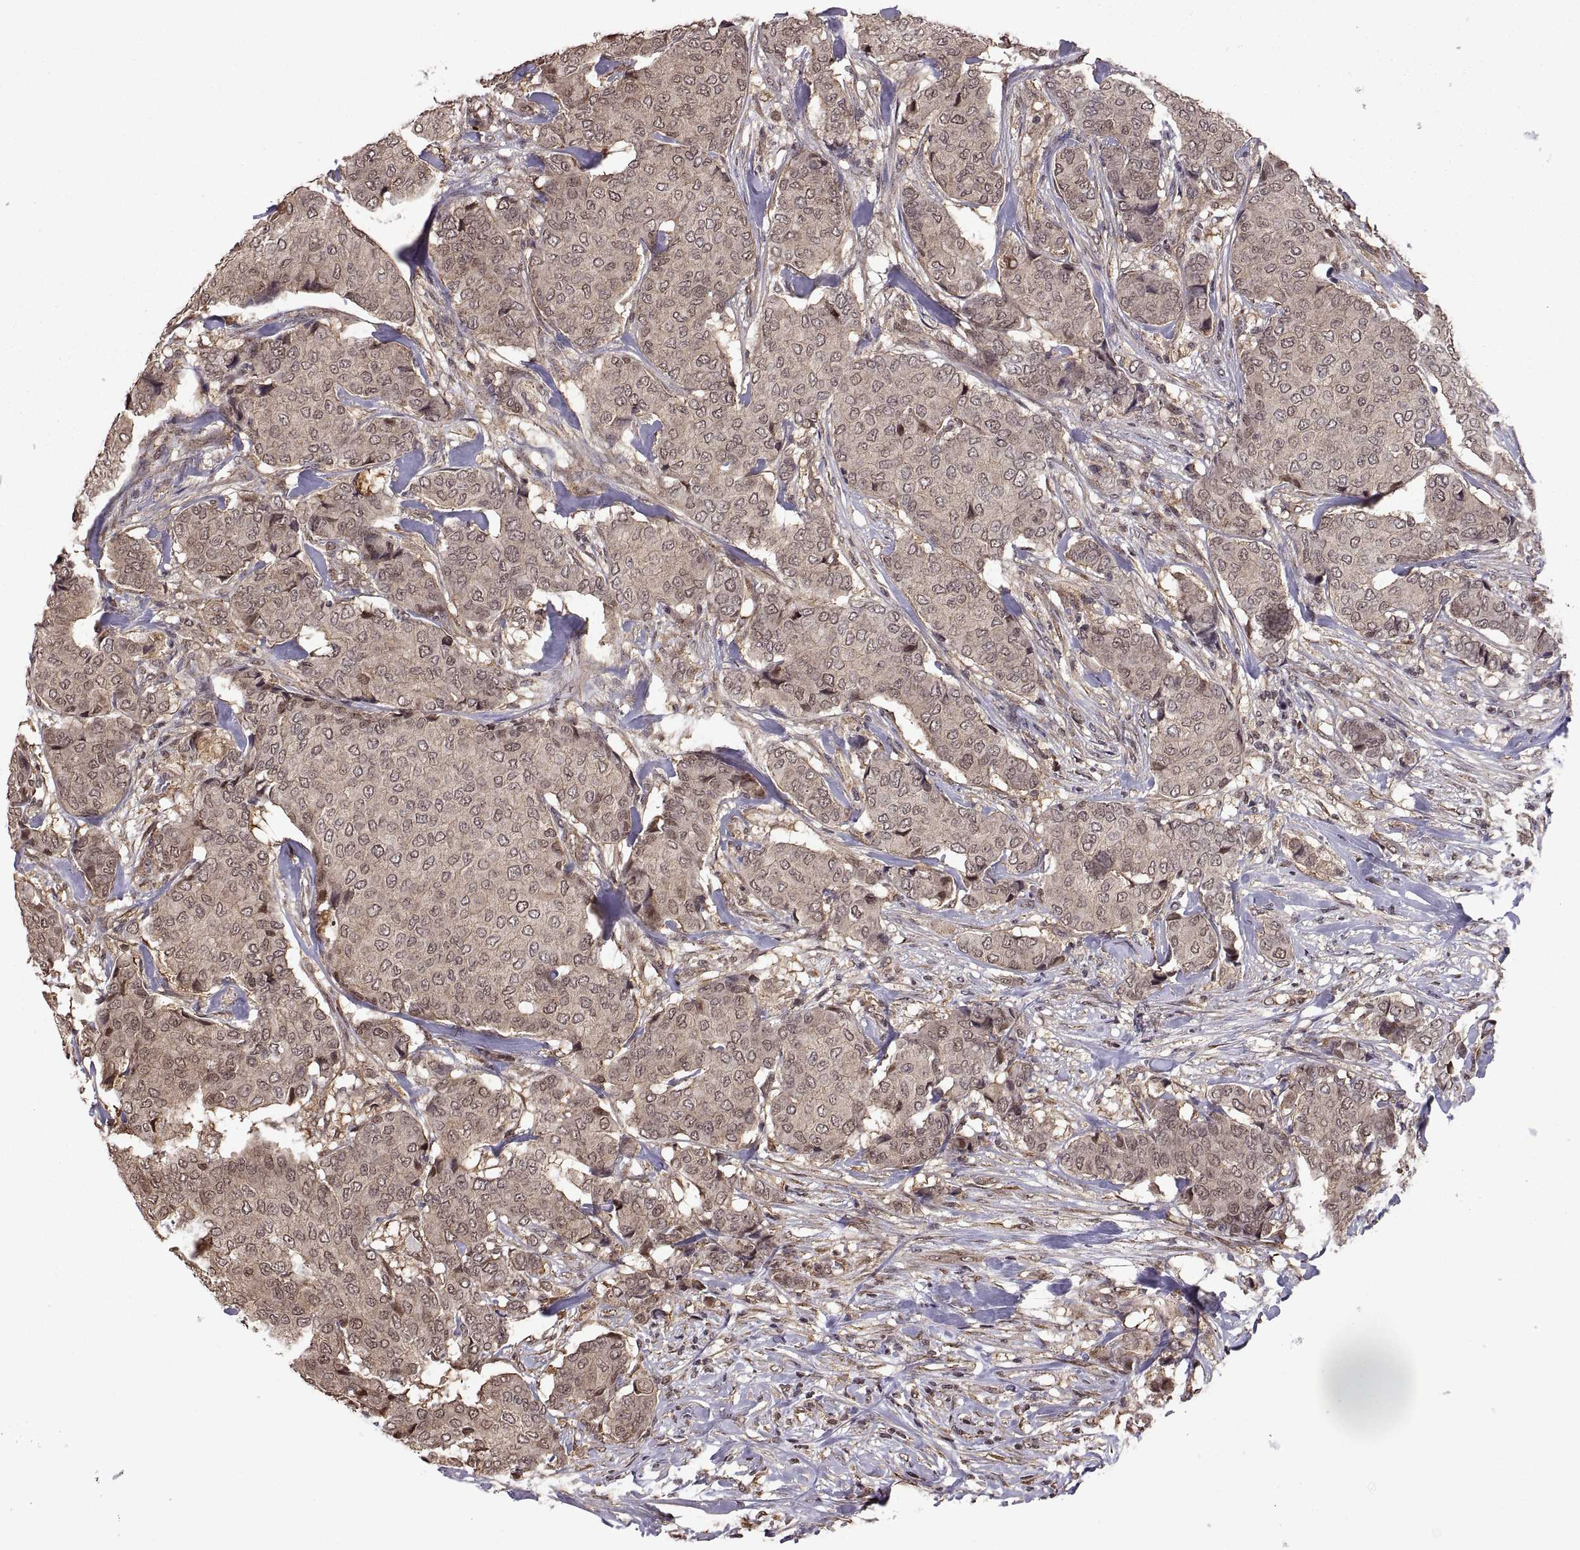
{"staining": {"intensity": "negative", "quantity": "none", "location": "none"}, "tissue": "breast cancer", "cell_type": "Tumor cells", "image_type": "cancer", "snomed": [{"axis": "morphology", "description": "Duct carcinoma"}, {"axis": "topography", "description": "Breast"}], "caption": "Protein analysis of infiltrating ductal carcinoma (breast) demonstrates no significant staining in tumor cells.", "gene": "ARRB1", "patient": {"sex": "female", "age": 75}}